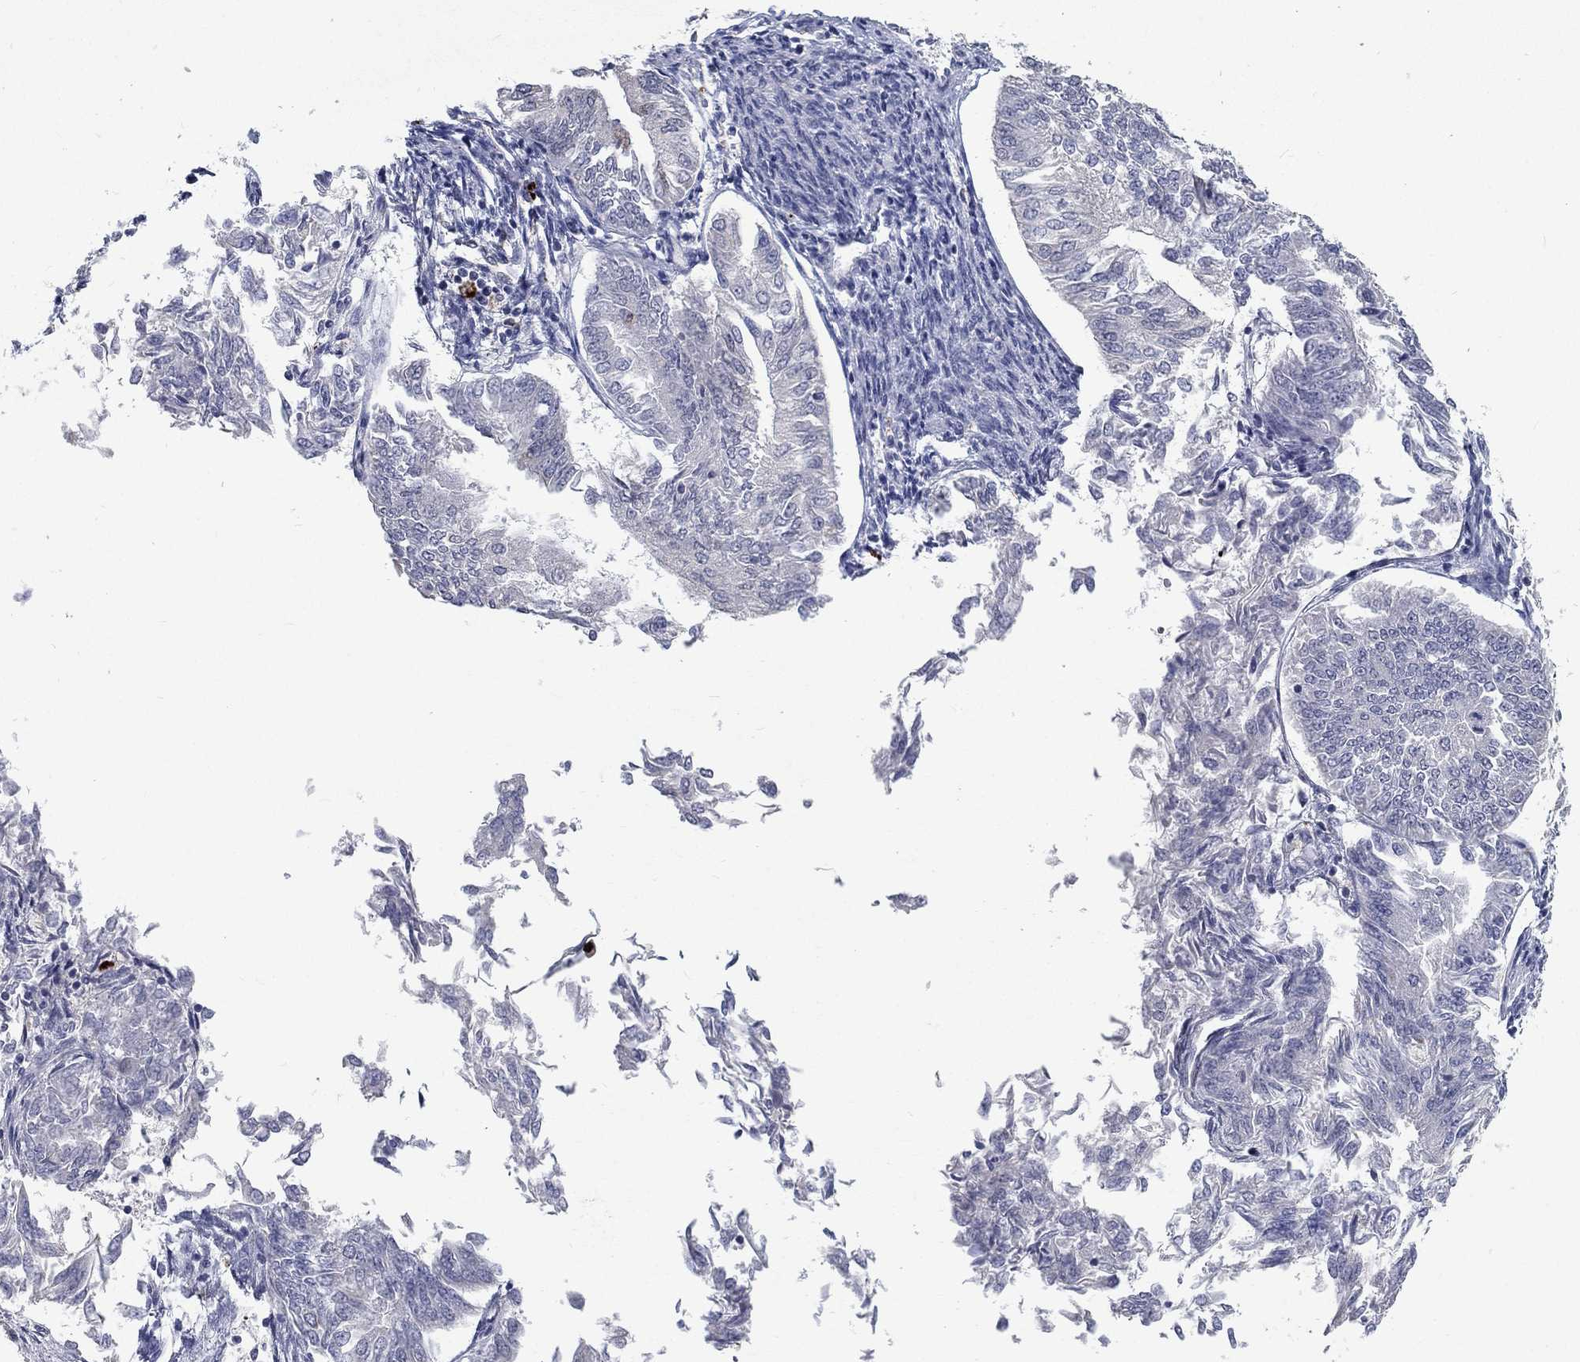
{"staining": {"intensity": "negative", "quantity": "none", "location": "none"}, "tissue": "endometrial cancer", "cell_type": "Tumor cells", "image_type": "cancer", "snomed": [{"axis": "morphology", "description": "Adenocarcinoma, NOS"}, {"axis": "topography", "description": "Endometrium"}], "caption": "Tumor cells are negative for brown protein staining in endometrial cancer (adenocarcinoma).", "gene": "MTSS2", "patient": {"sex": "female", "age": 58}}